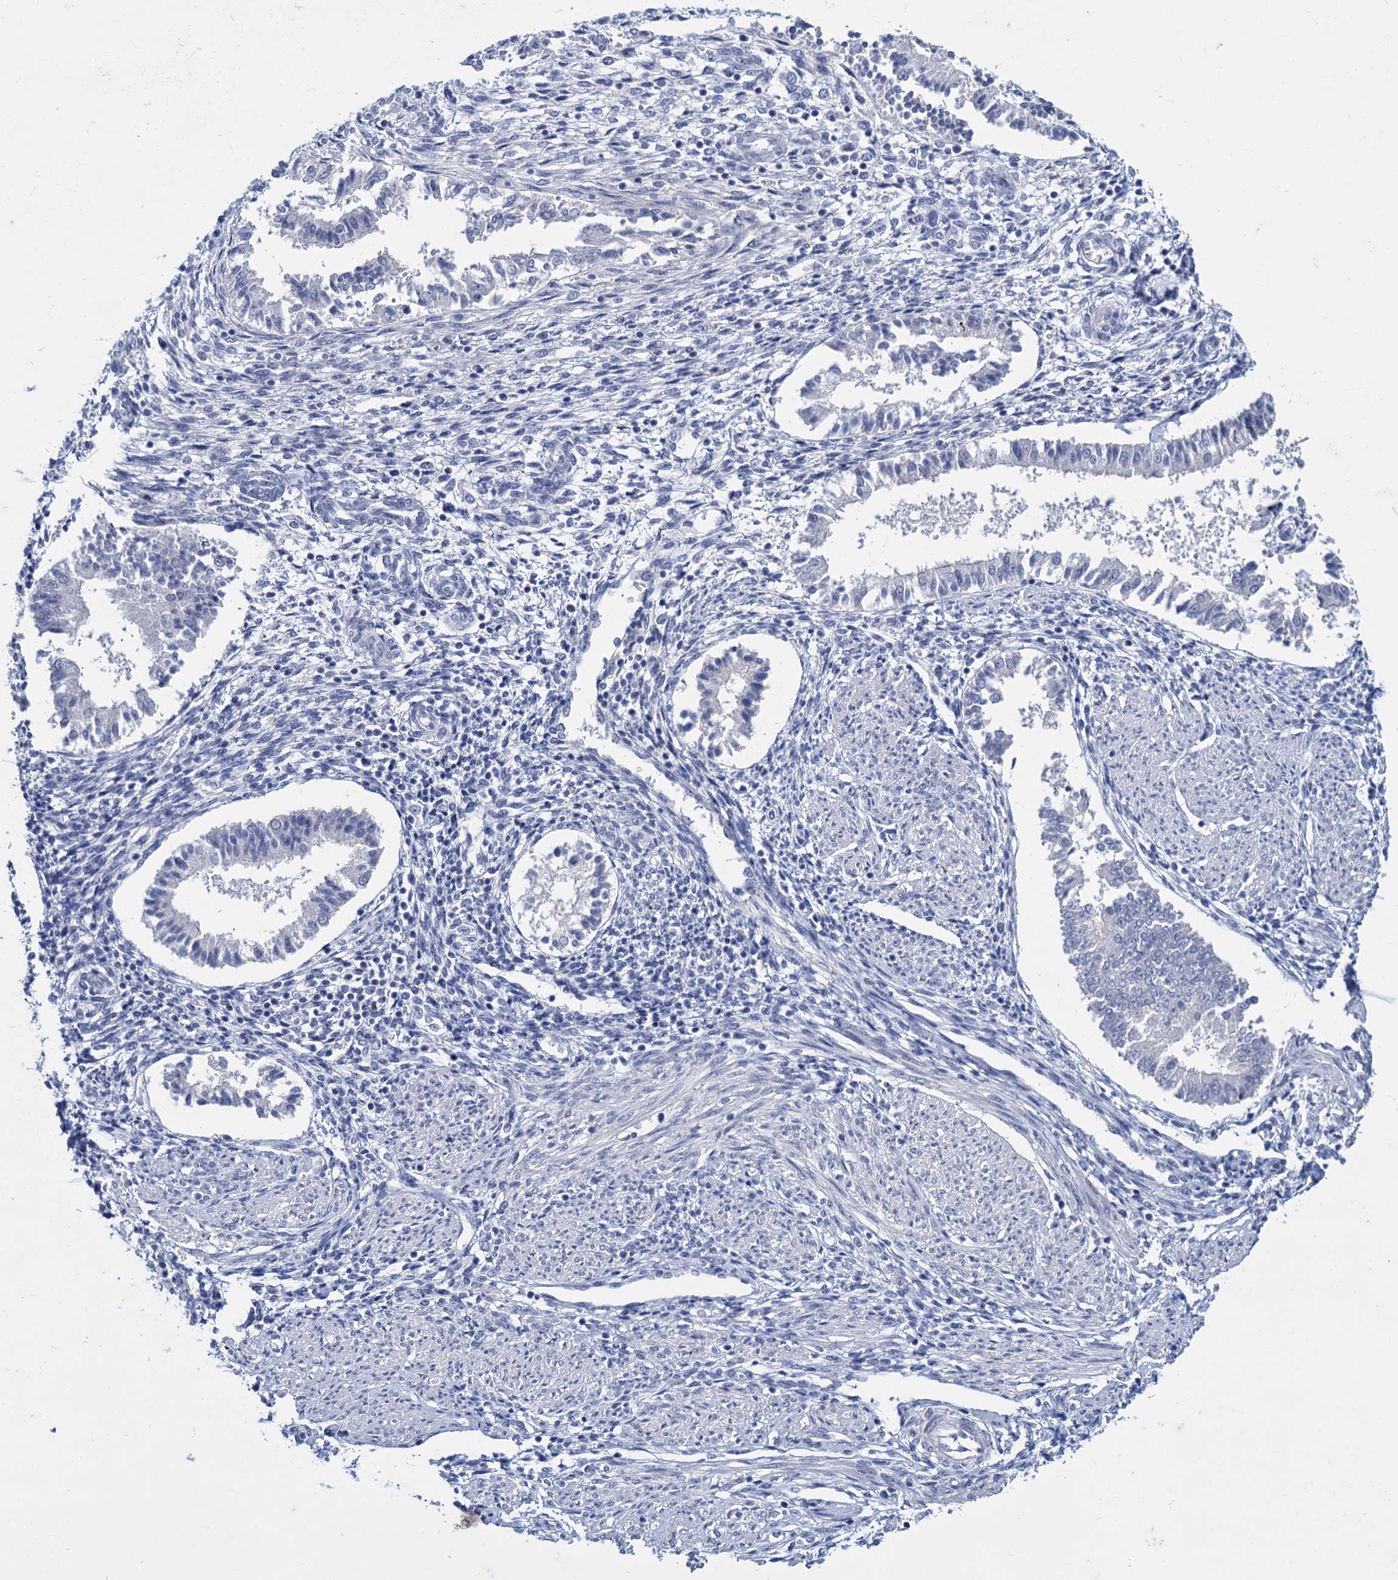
{"staining": {"intensity": "negative", "quantity": "none", "location": "none"}, "tissue": "endometrium", "cell_type": "Cells in endometrial stroma", "image_type": "normal", "snomed": [{"axis": "morphology", "description": "Normal tissue, NOS"}, {"axis": "topography", "description": "Uterus"}, {"axis": "topography", "description": "Endometrium"}], "caption": "Immunohistochemistry (IHC) of benign endometrium shows no positivity in cells in endometrial stroma. (Immunohistochemistry, brightfield microscopy, high magnification).", "gene": "SFN", "patient": {"sex": "female", "age": 48}}